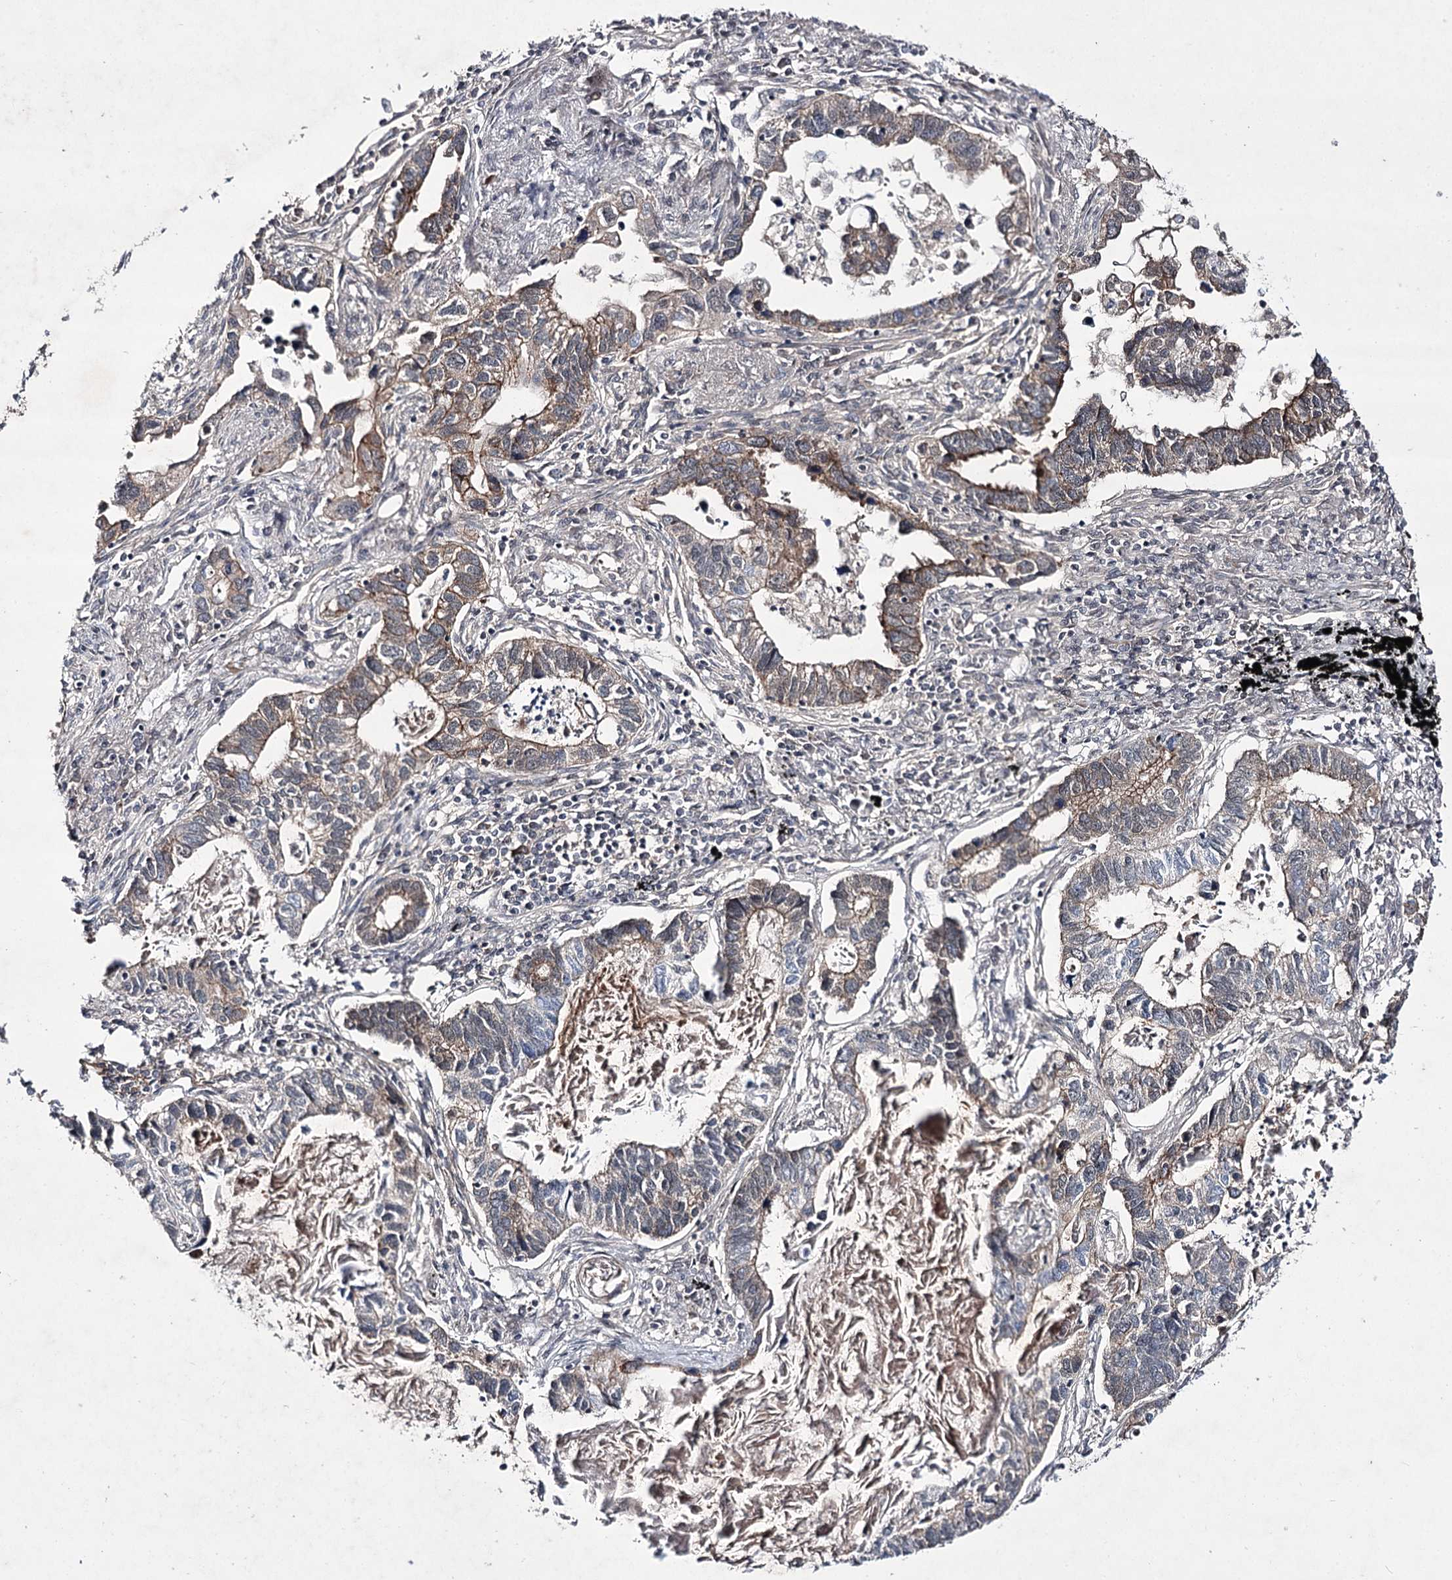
{"staining": {"intensity": "moderate", "quantity": "25%-75%", "location": "cytoplasmic/membranous"}, "tissue": "lung cancer", "cell_type": "Tumor cells", "image_type": "cancer", "snomed": [{"axis": "morphology", "description": "Adenocarcinoma, NOS"}, {"axis": "topography", "description": "Lung"}], "caption": "Human adenocarcinoma (lung) stained with a protein marker shows moderate staining in tumor cells.", "gene": "HOXC11", "patient": {"sex": "male", "age": 67}}